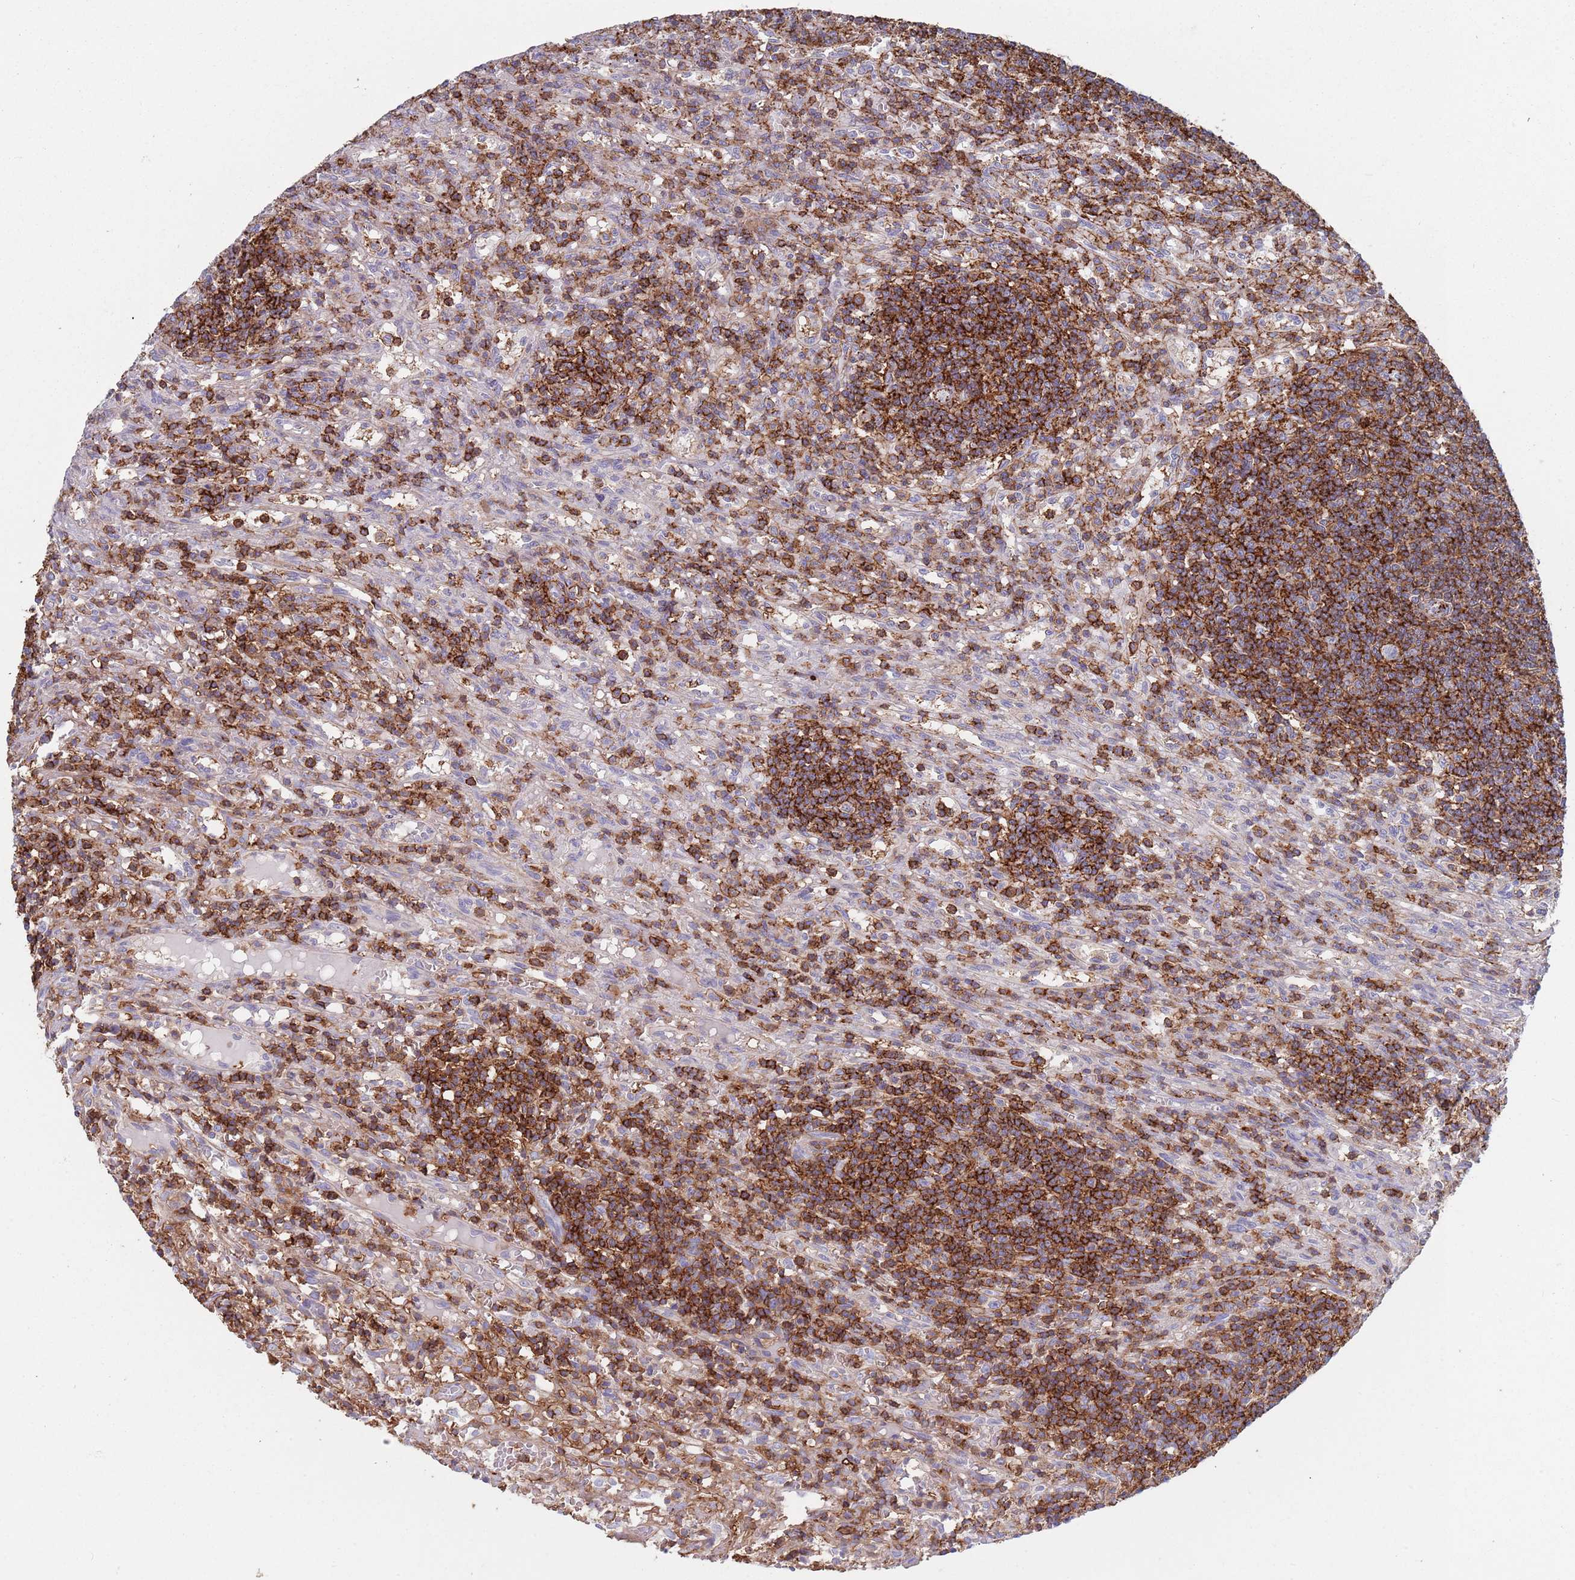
{"staining": {"intensity": "strong", "quantity": ">75%", "location": "cytoplasmic/membranous"}, "tissue": "lymphoma", "cell_type": "Tumor cells", "image_type": "cancer", "snomed": [{"axis": "morphology", "description": "Malignant lymphoma, non-Hodgkin's type, Low grade"}, {"axis": "topography", "description": "Spleen"}], "caption": "A high amount of strong cytoplasmic/membranous expression is appreciated in about >75% of tumor cells in lymphoma tissue. The staining was performed using DAB, with brown indicating positive protein expression. Nuclei are stained blue with hematoxylin.", "gene": "RNF144A", "patient": {"sex": "male", "age": 76}}